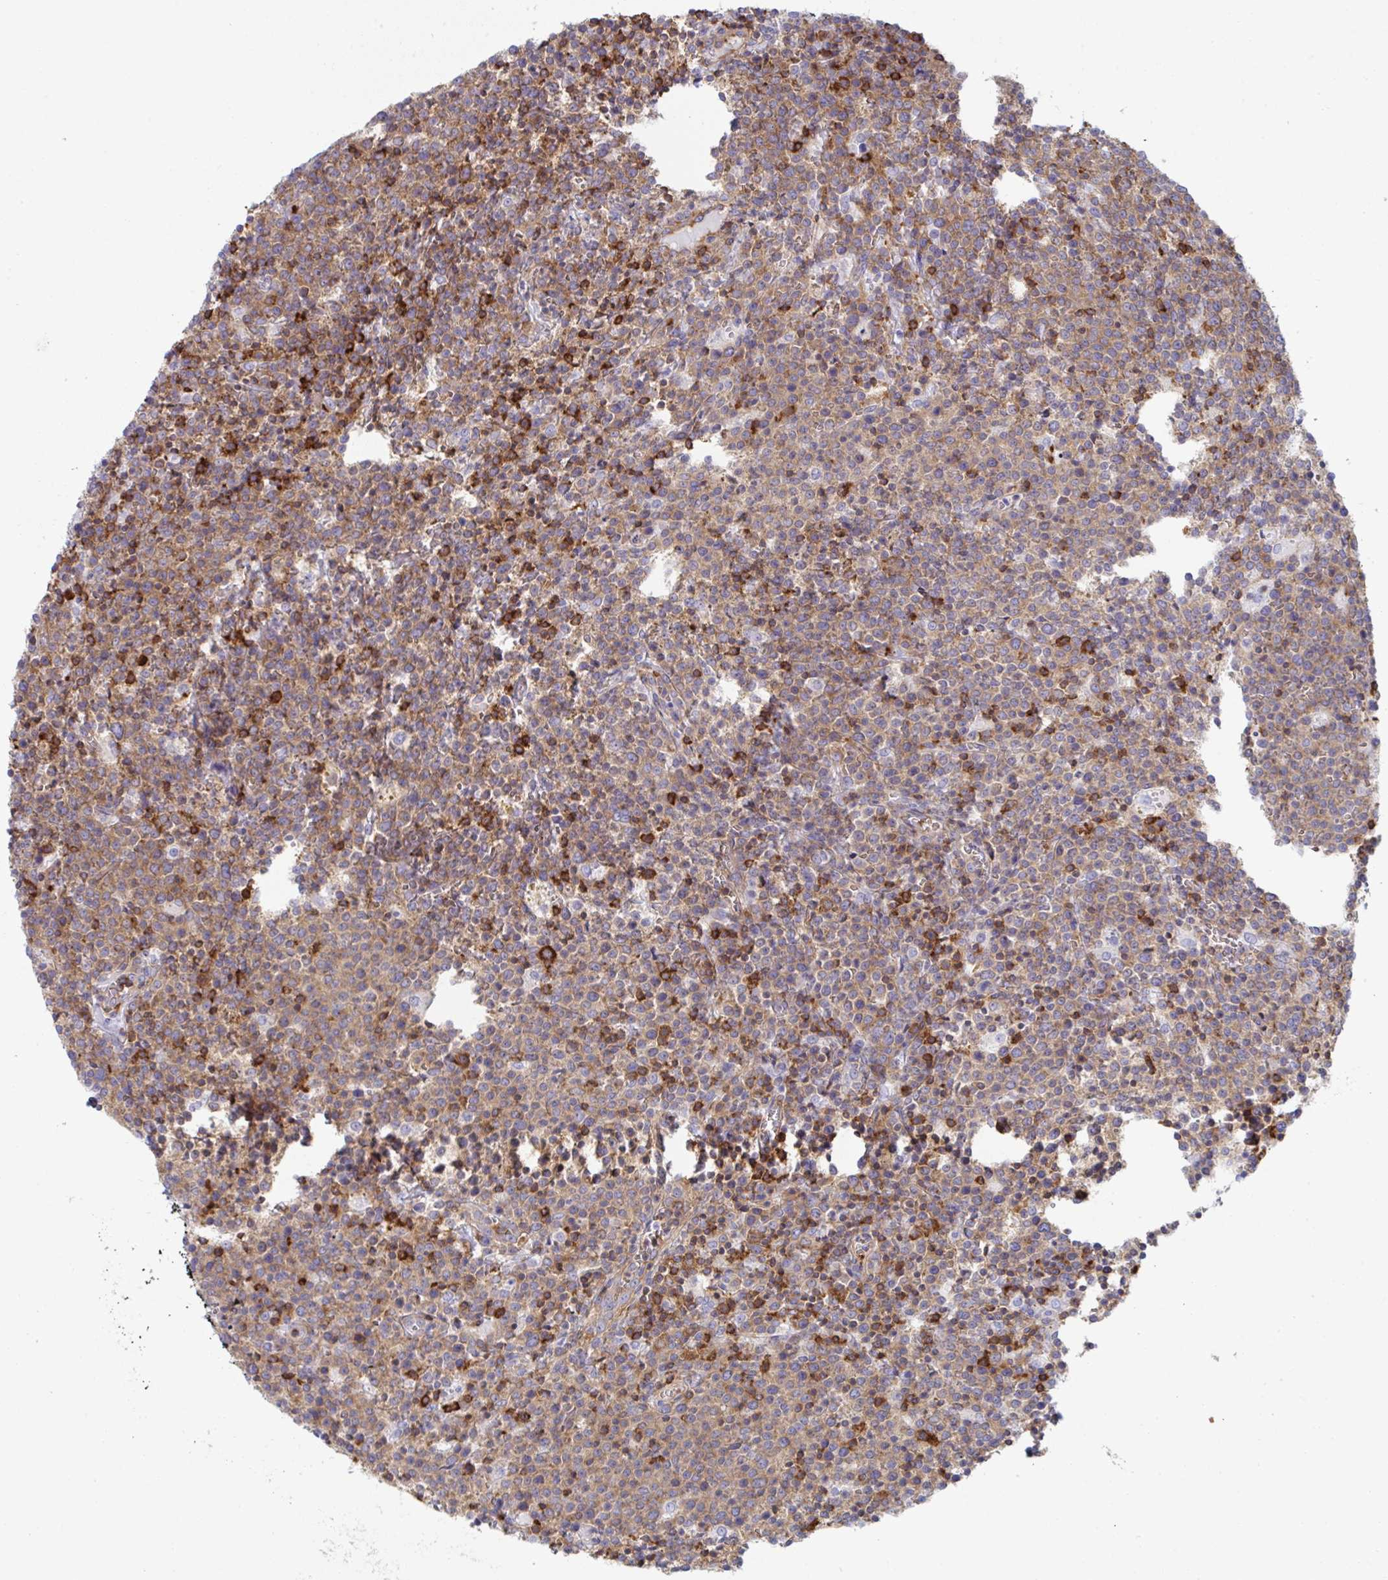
{"staining": {"intensity": "moderate", "quantity": ">75%", "location": "cytoplasmic/membranous"}, "tissue": "lymphoma", "cell_type": "Tumor cells", "image_type": "cancer", "snomed": [{"axis": "morphology", "description": "Malignant lymphoma, non-Hodgkin's type, High grade"}, {"axis": "topography", "description": "Lymph node"}], "caption": "Moderate cytoplasmic/membranous positivity is identified in approximately >75% of tumor cells in lymphoma. (IHC, brightfield microscopy, high magnification).", "gene": "WNK1", "patient": {"sex": "male", "age": 61}}